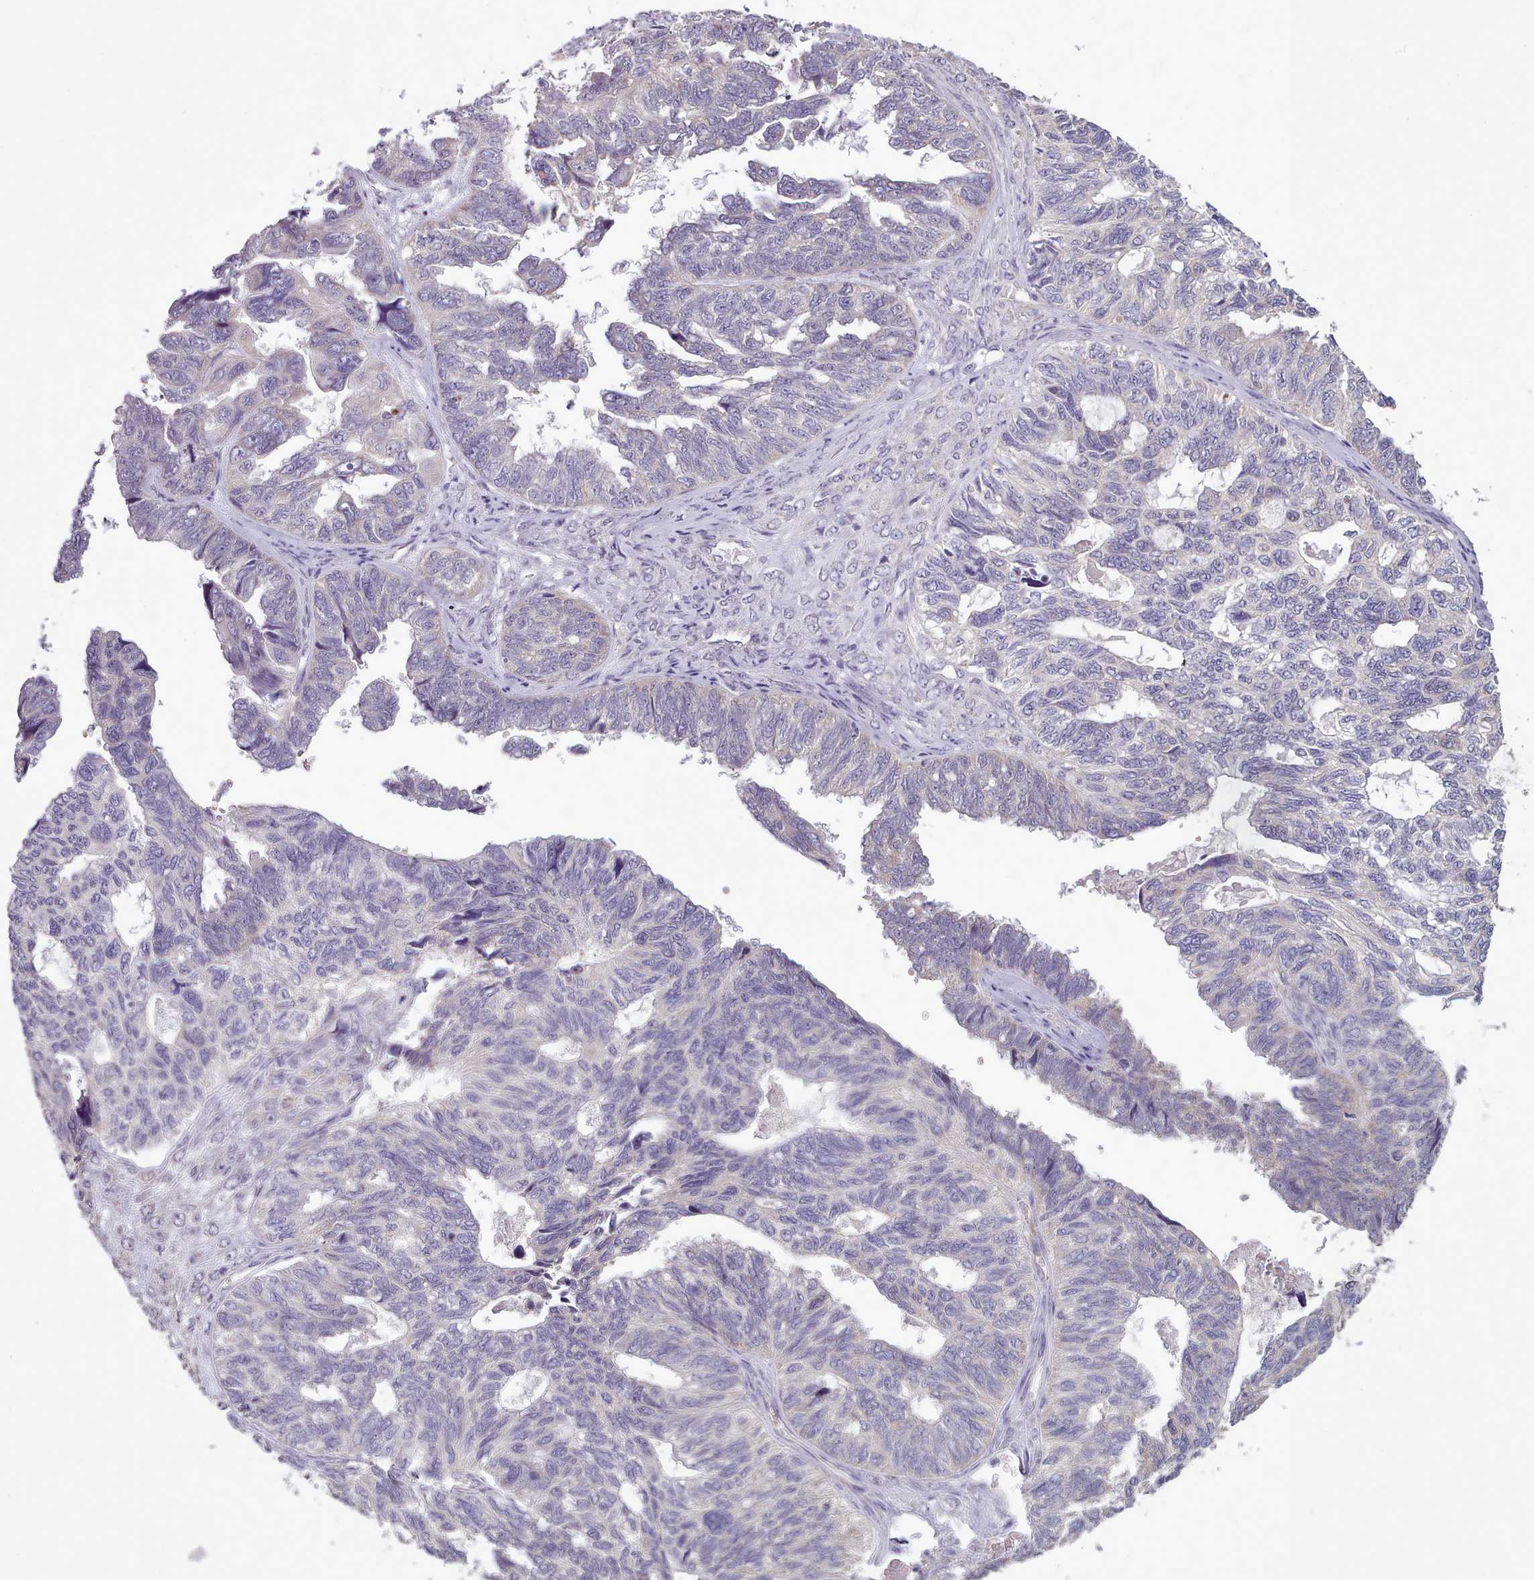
{"staining": {"intensity": "negative", "quantity": "none", "location": "none"}, "tissue": "ovarian cancer", "cell_type": "Tumor cells", "image_type": "cancer", "snomed": [{"axis": "morphology", "description": "Cystadenocarcinoma, serous, NOS"}, {"axis": "topography", "description": "Ovary"}], "caption": "Serous cystadenocarcinoma (ovarian) was stained to show a protein in brown. There is no significant staining in tumor cells.", "gene": "DPF1", "patient": {"sex": "female", "age": 79}}